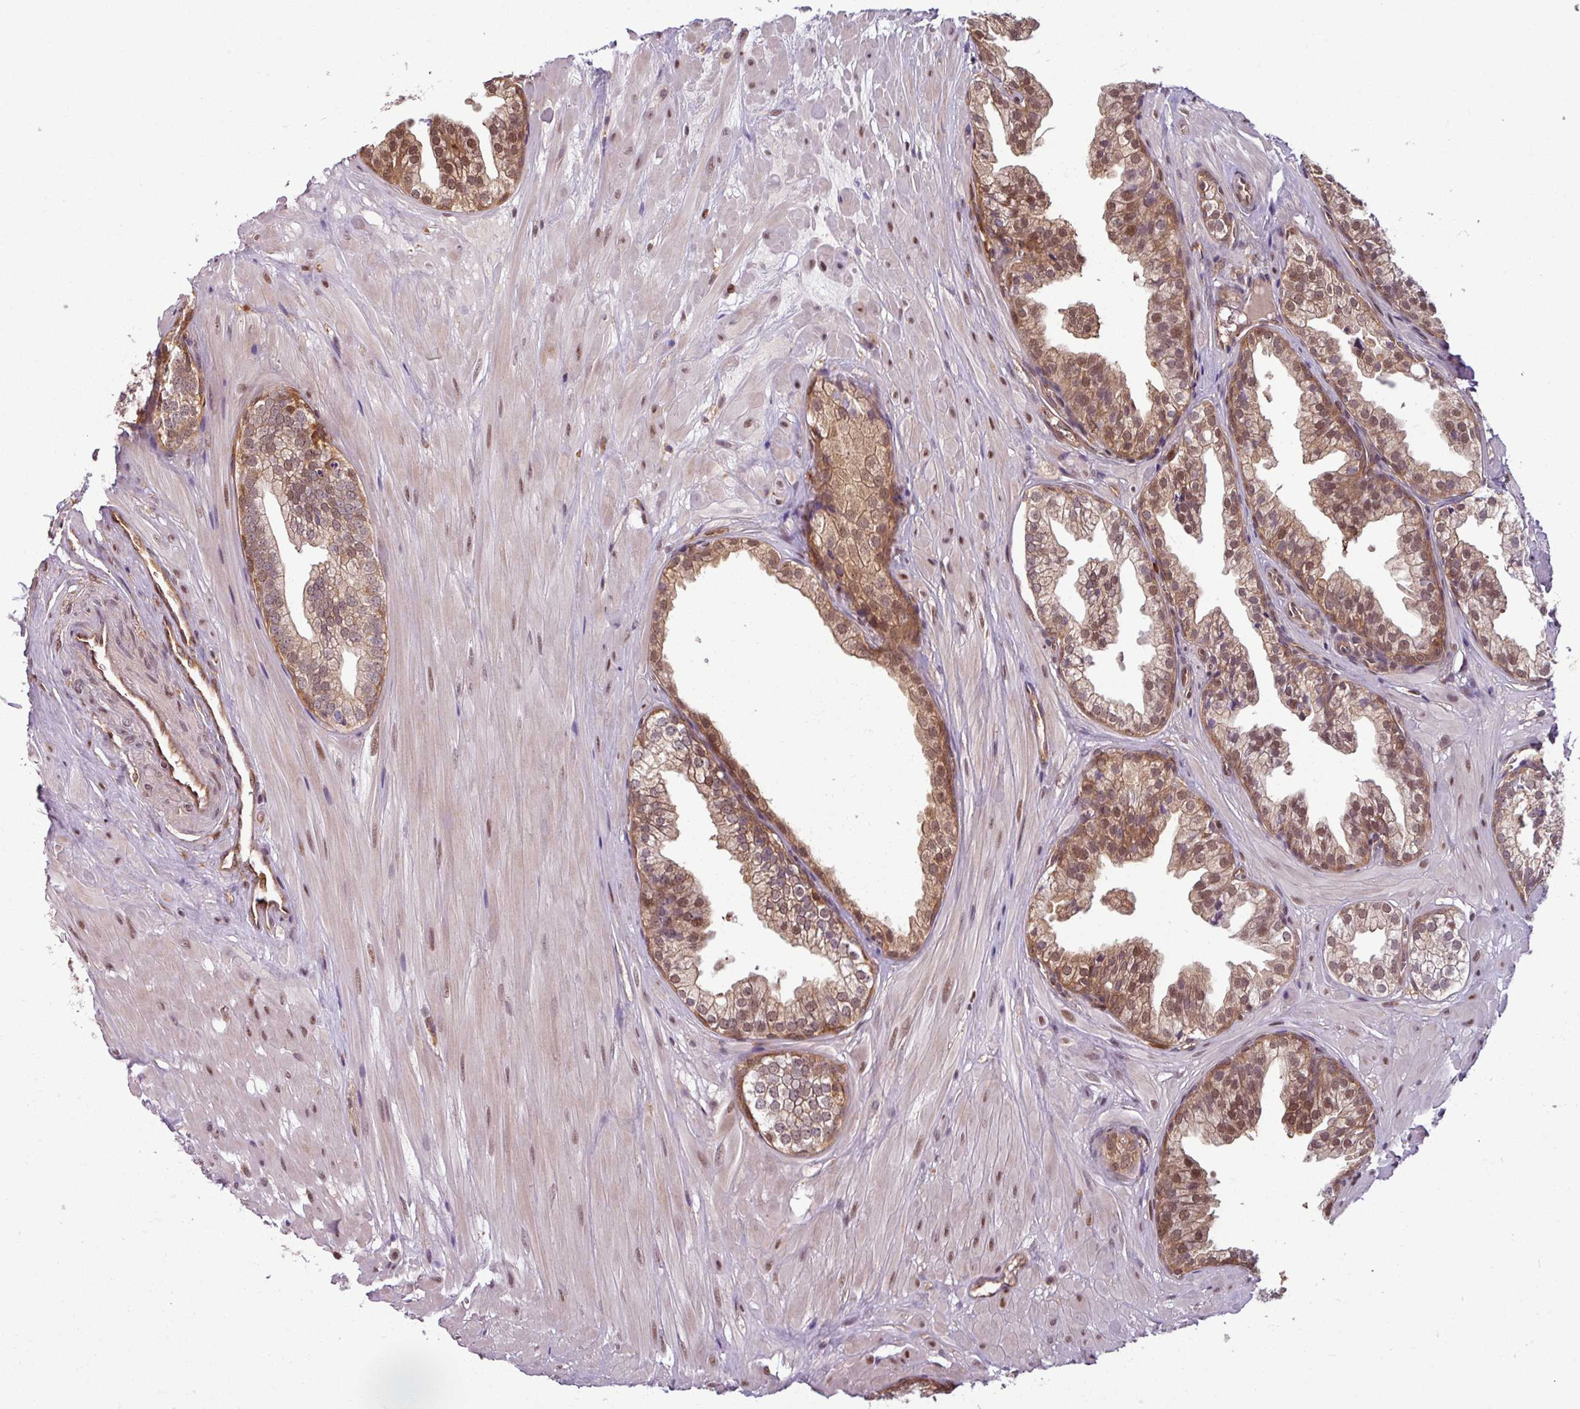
{"staining": {"intensity": "moderate", "quantity": ">75%", "location": "cytoplasmic/membranous,nuclear"}, "tissue": "prostate", "cell_type": "Glandular cells", "image_type": "normal", "snomed": [{"axis": "morphology", "description": "Normal tissue, NOS"}, {"axis": "topography", "description": "Prostate"}, {"axis": "topography", "description": "Peripheral nerve tissue"}], "caption": "A micrograph showing moderate cytoplasmic/membranous,nuclear staining in about >75% of glandular cells in normal prostate, as visualized by brown immunohistochemical staining.", "gene": "KCTD11", "patient": {"sex": "male", "age": 55}}